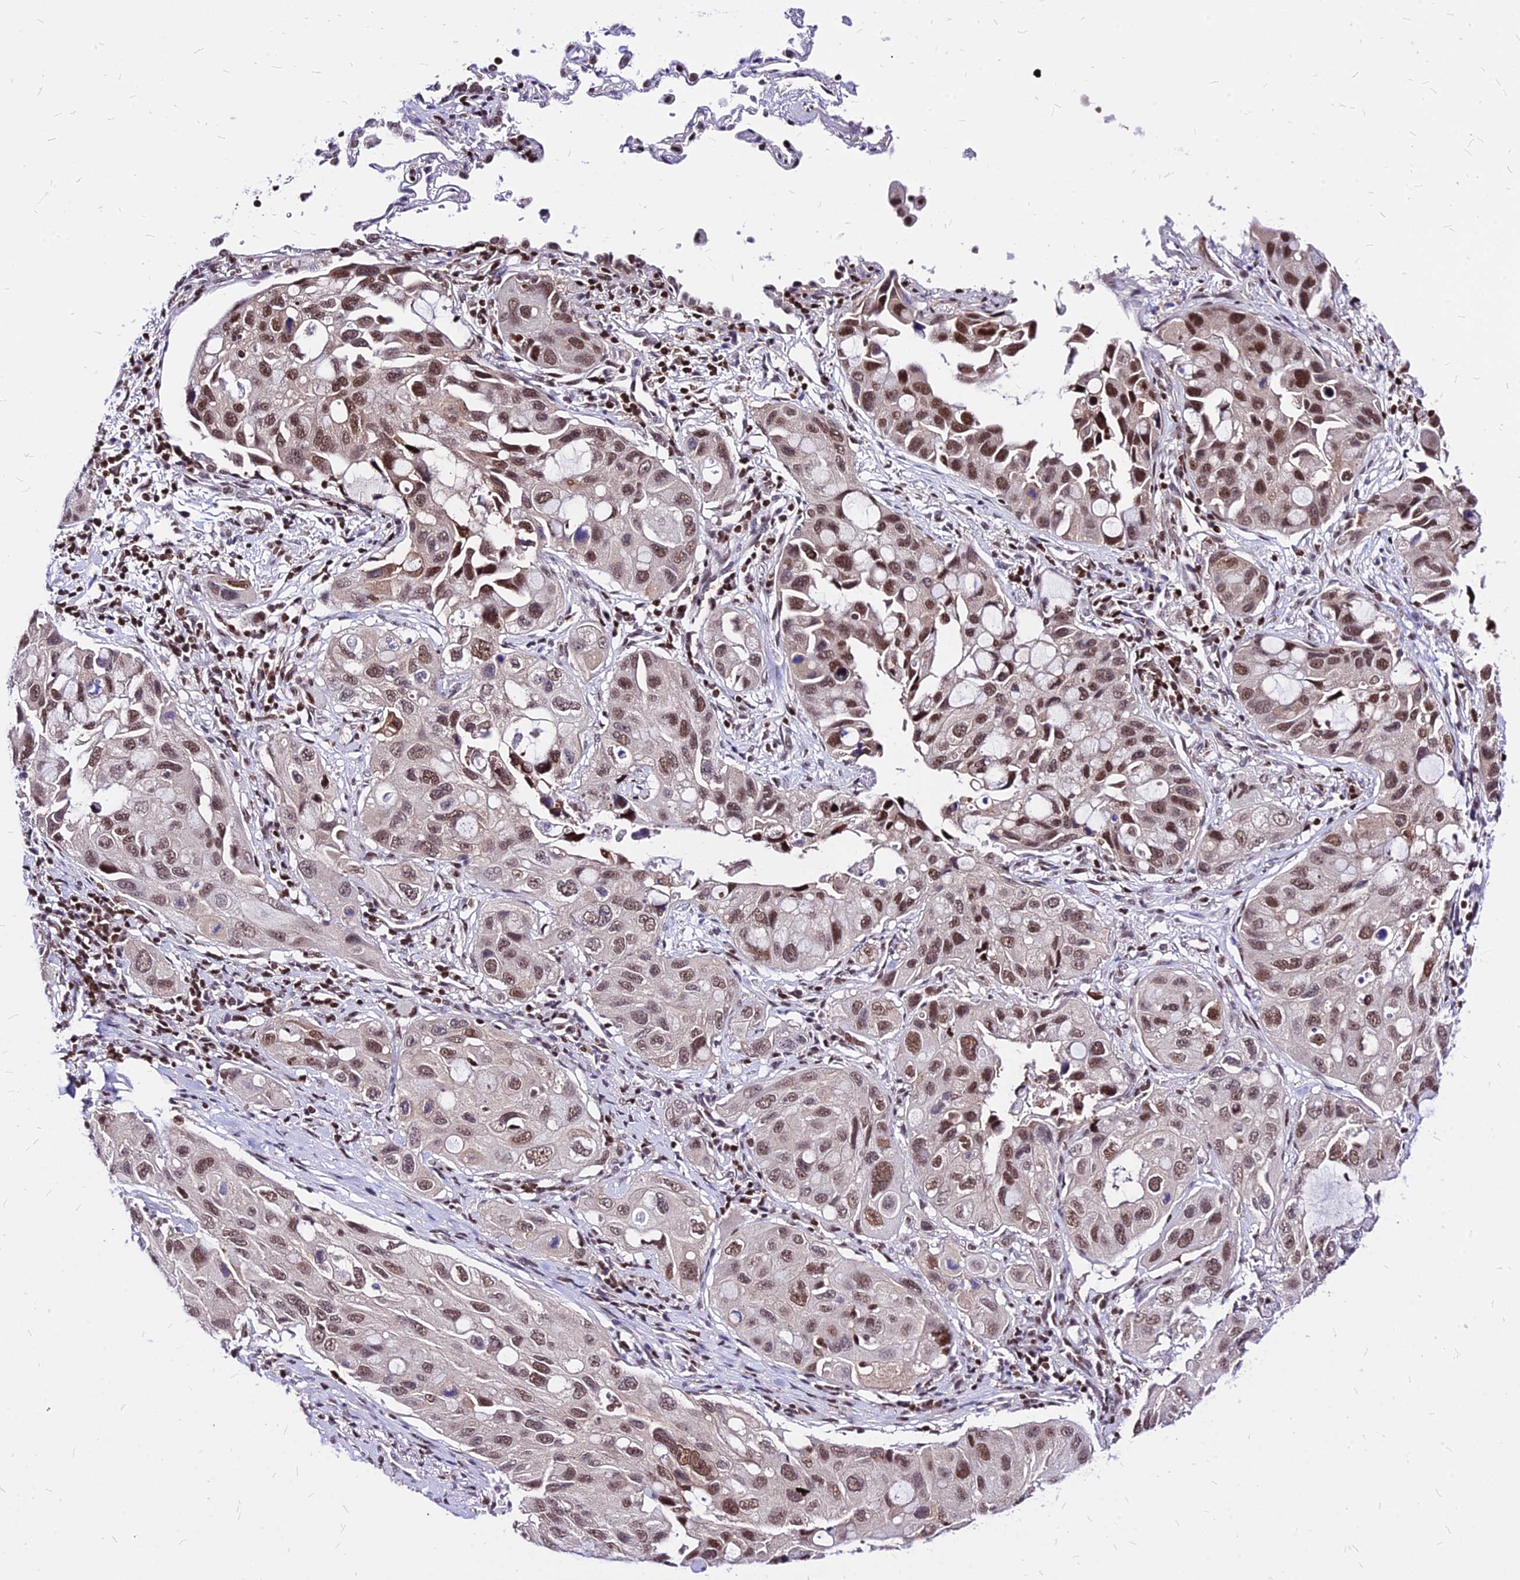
{"staining": {"intensity": "moderate", "quantity": ">75%", "location": "nuclear"}, "tissue": "lung cancer", "cell_type": "Tumor cells", "image_type": "cancer", "snomed": [{"axis": "morphology", "description": "Squamous cell carcinoma, NOS"}, {"axis": "topography", "description": "Lung"}], "caption": "Lung cancer was stained to show a protein in brown. There is medium levels of moderate nuclear expression in about >75% of tumor cells.", "gene": "PAXX", "patient": {"sex": "female", "age": 73}}